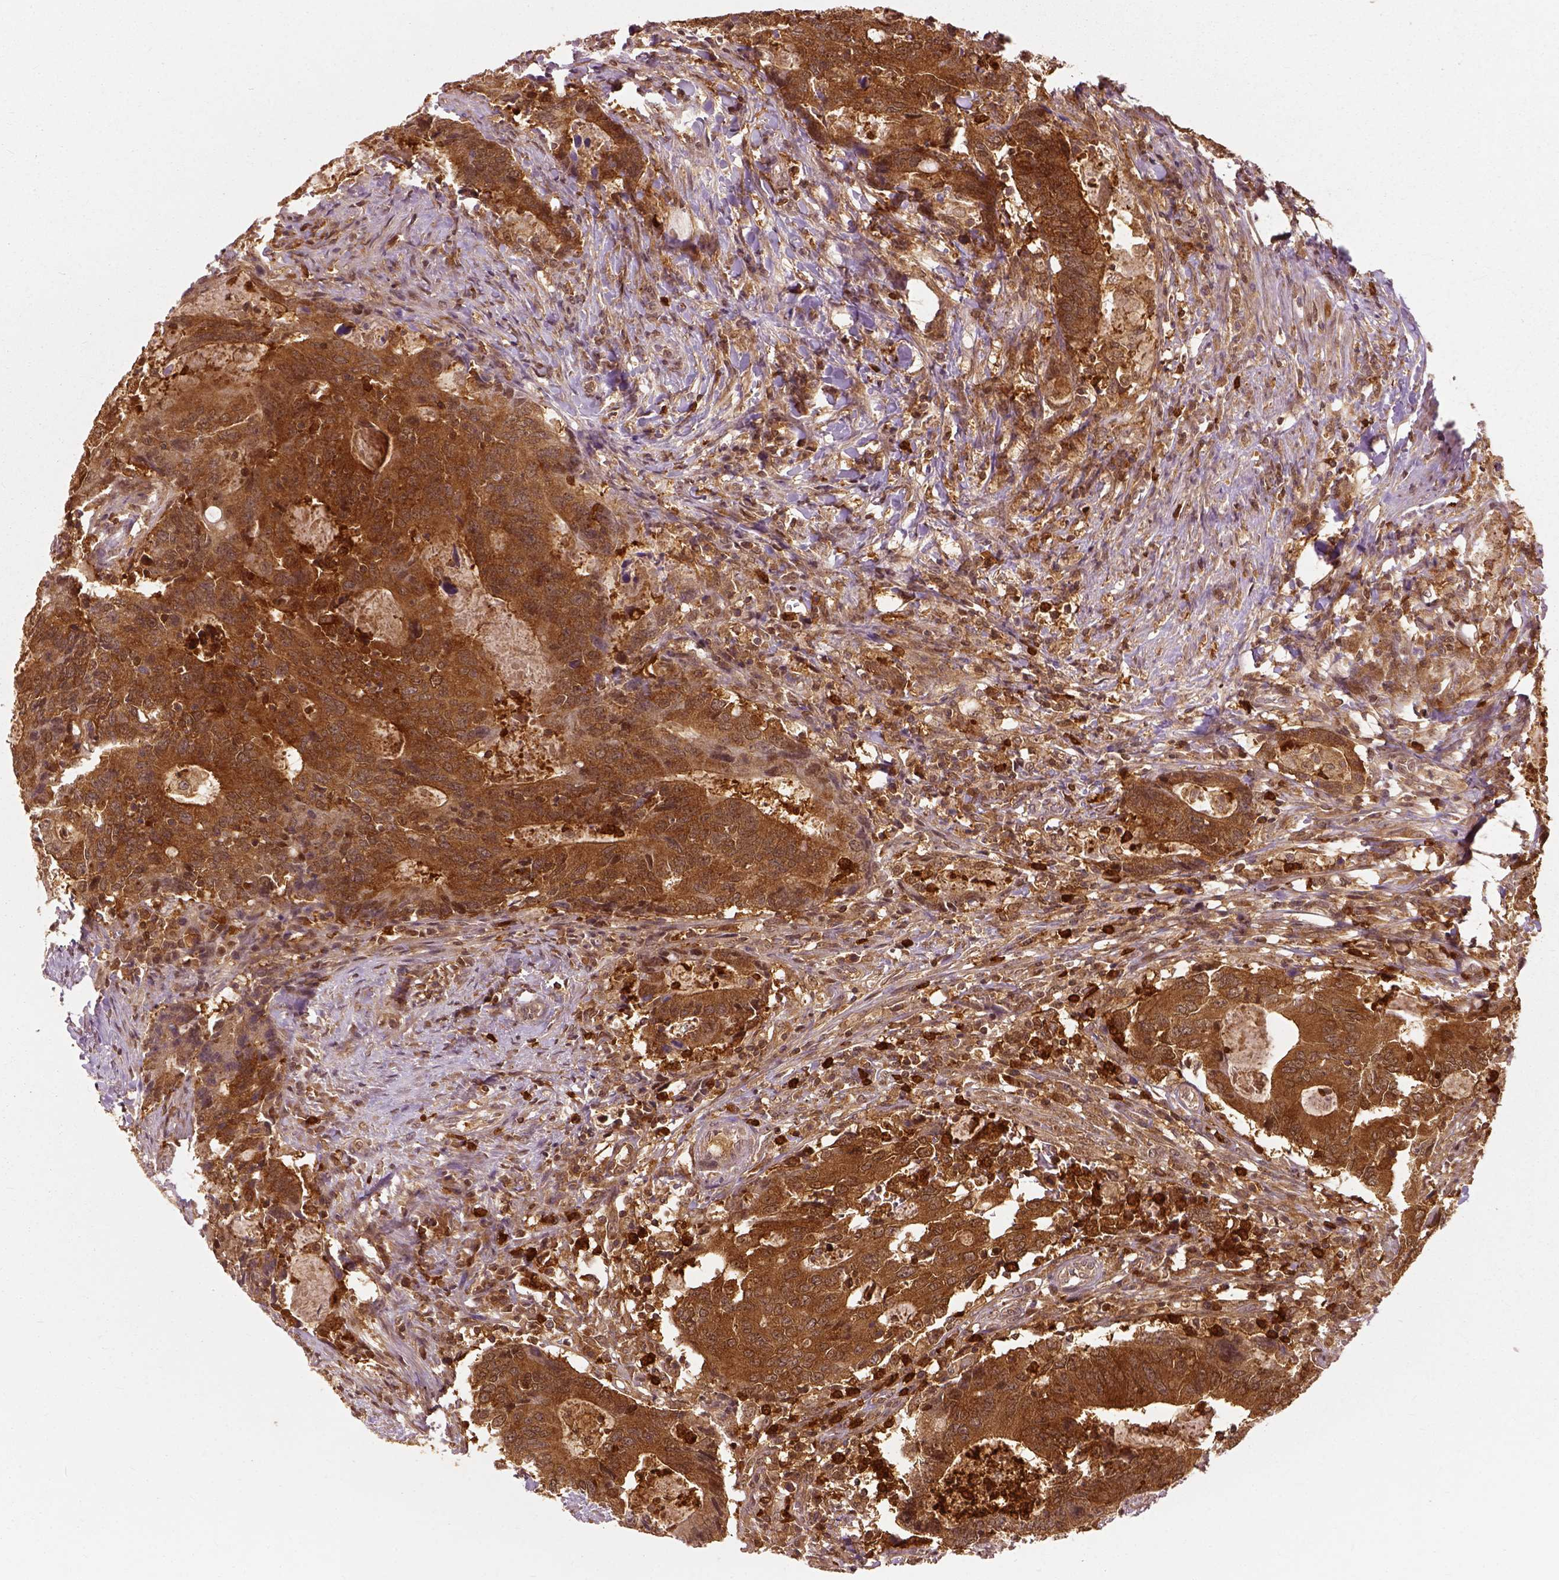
{"staining": {"intensity": "moderate", "quantity": ">75%", "location": "cytoplasmic/membranous,nuclear"}, "tissue": "colorectal cancer", "cell_type": "Tumor cells", "image_type": "cancer", "snomed": [{"axis": "morphology", "description": "Adenocarcinoma, NOS"}, {"axis": "topography", "description": "Colon"}], "caption": "This micrograph exhibits colorectal adenocarcinoma stained with immunohistochemistry (IHC) to label a protein in brown. The cytoplasmic/membranous and nuclear of tumor cells show moderate positivity for the protein. Nuclei are counter-stained blue.", "gene": "GPI", "patient": {"sex": "male", "age": 67}}